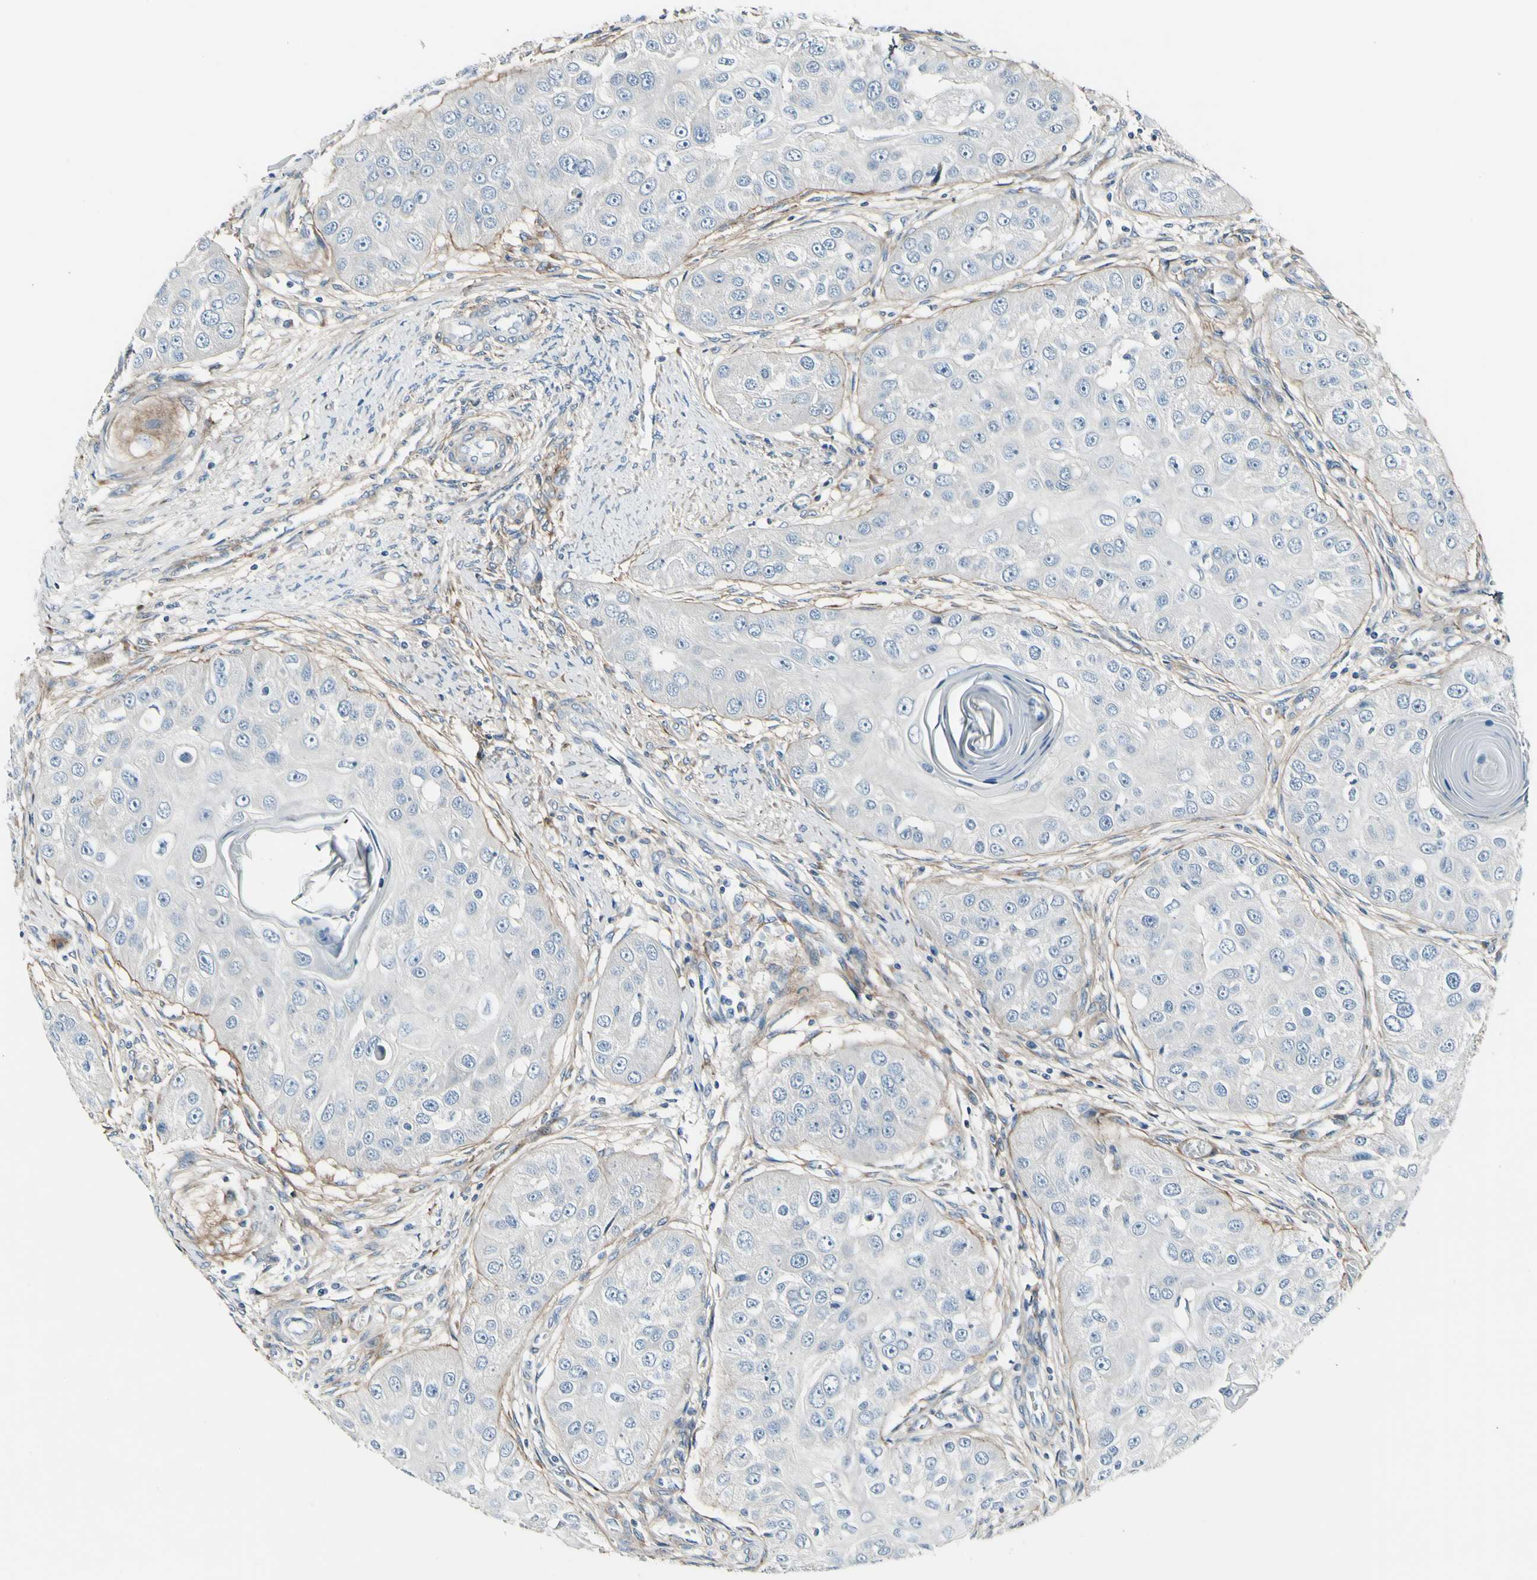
{"staining": {"intensity": "negative", "quantity": "none", "location": "none"}, "tissue": "head and neck cancer", "cell_type": "Tumor cells", "image_type": "cancer", "snomed": [{"axis": "morphology", "description": "Normal tissue, NOS"}, {"axis": "morphology", "description": "Squamous cell carcinoma, NOS"}, {"axis": "topography", "description": "Skeletal muscle"}, {"axis": "topography", "description": "Head-Neck"}], "caption": "Tumor cells are negative for brown protein staining in head and neck squamous cell carcinoma.", "gene": "COL6A3", "patient": {"sex": "male", "age": 51}}